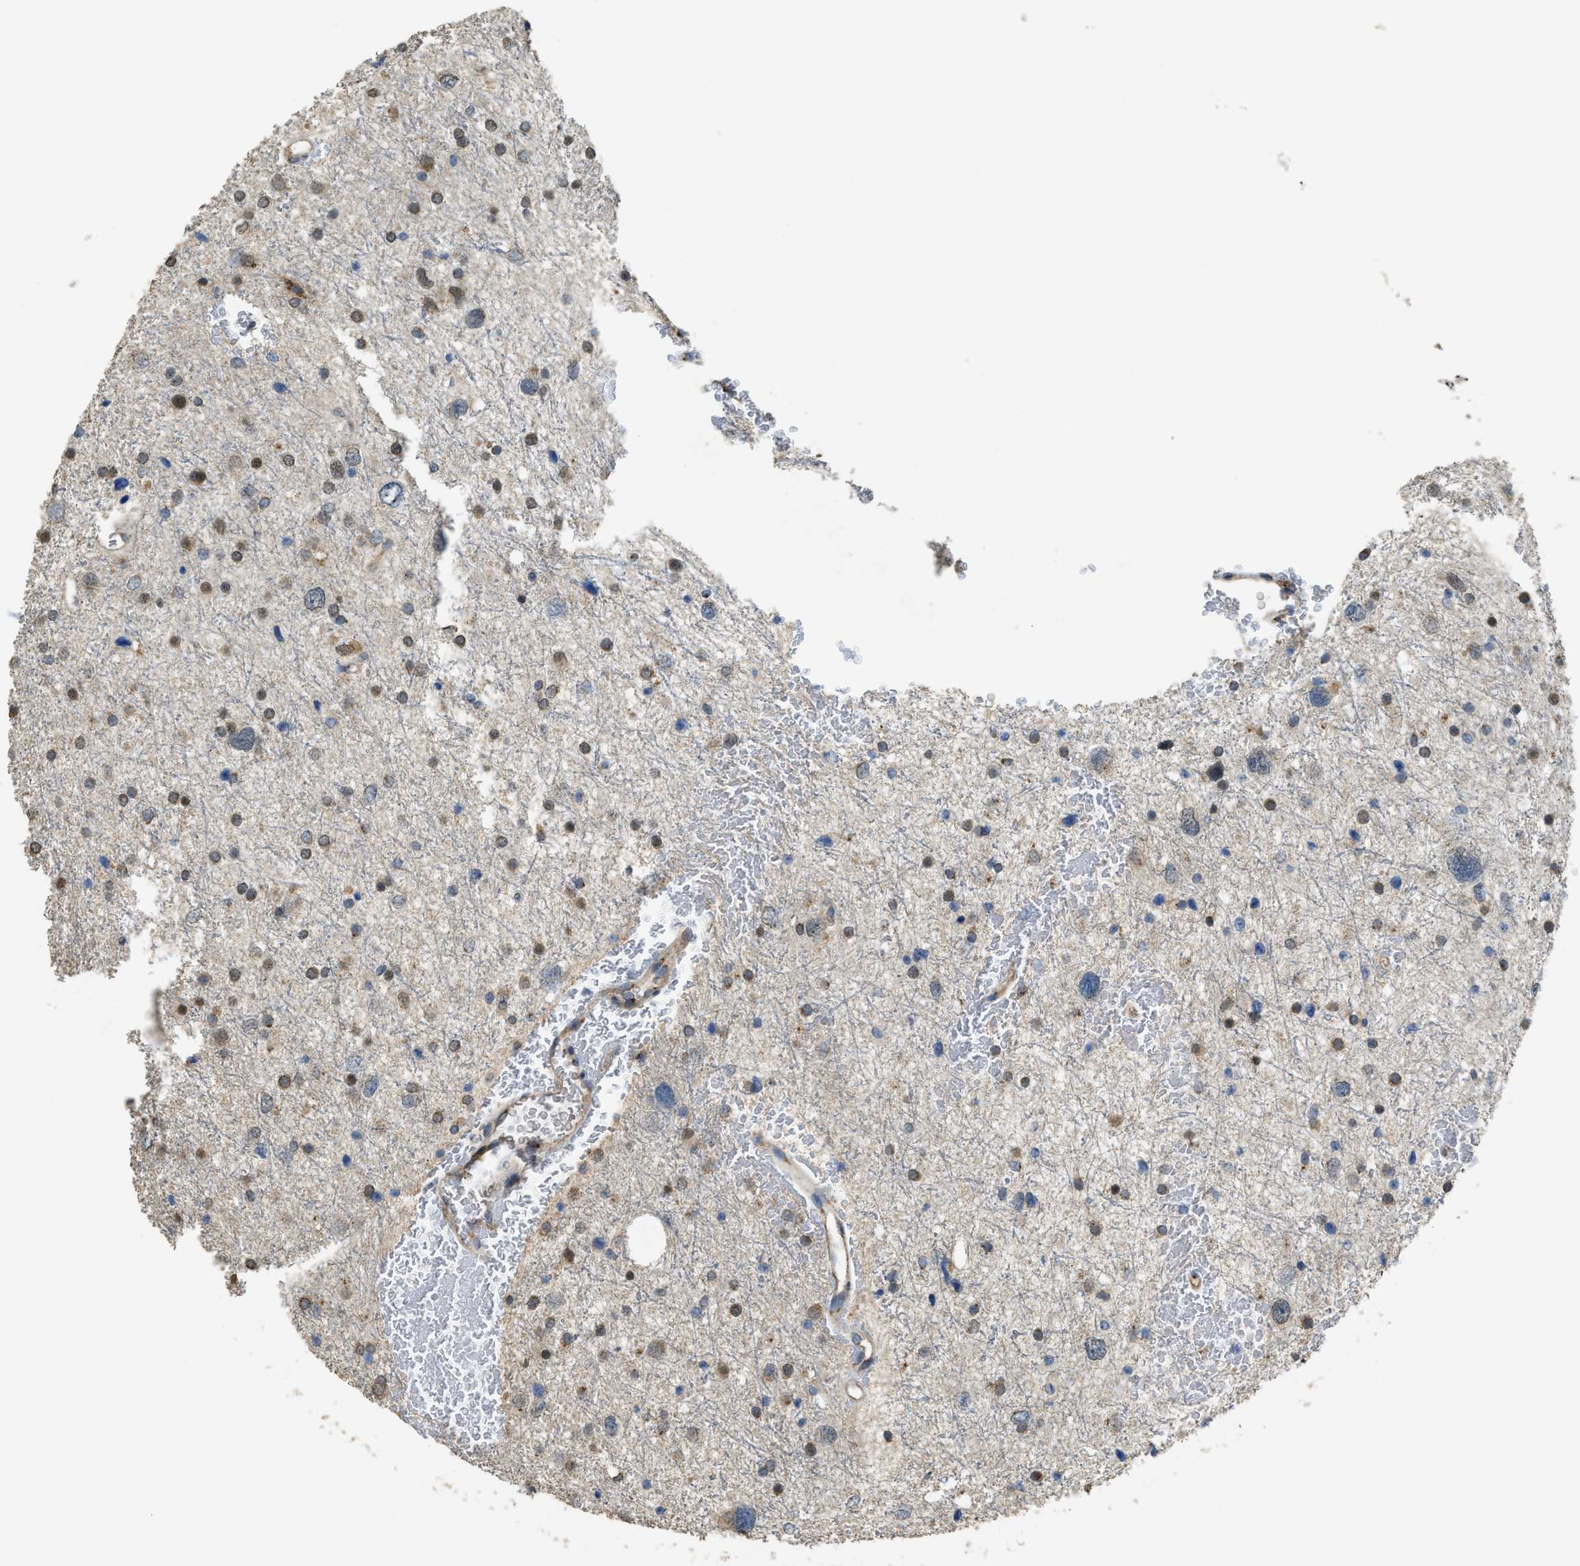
{"staining": {"intensity": "moderate", "quantity": "25%-75%", "location": "cytoplasmic/membranous"}, "tissue": "glioma", "cell_type": "Tumor cells", "image_type": "cancer", "snomed": [{"axis": "morphology", "description": "Glioma, malignant, Low grade"}, {"axis": "topography", "description": "Brain"}], "caption": "This is a photomicrograph of IHC staining of glioma, which shows moderate positivity in the cytoplasmic/membranous of tumor cells.", "gene": "IPO7", "patient": {"sex": "female", "age": 37}}